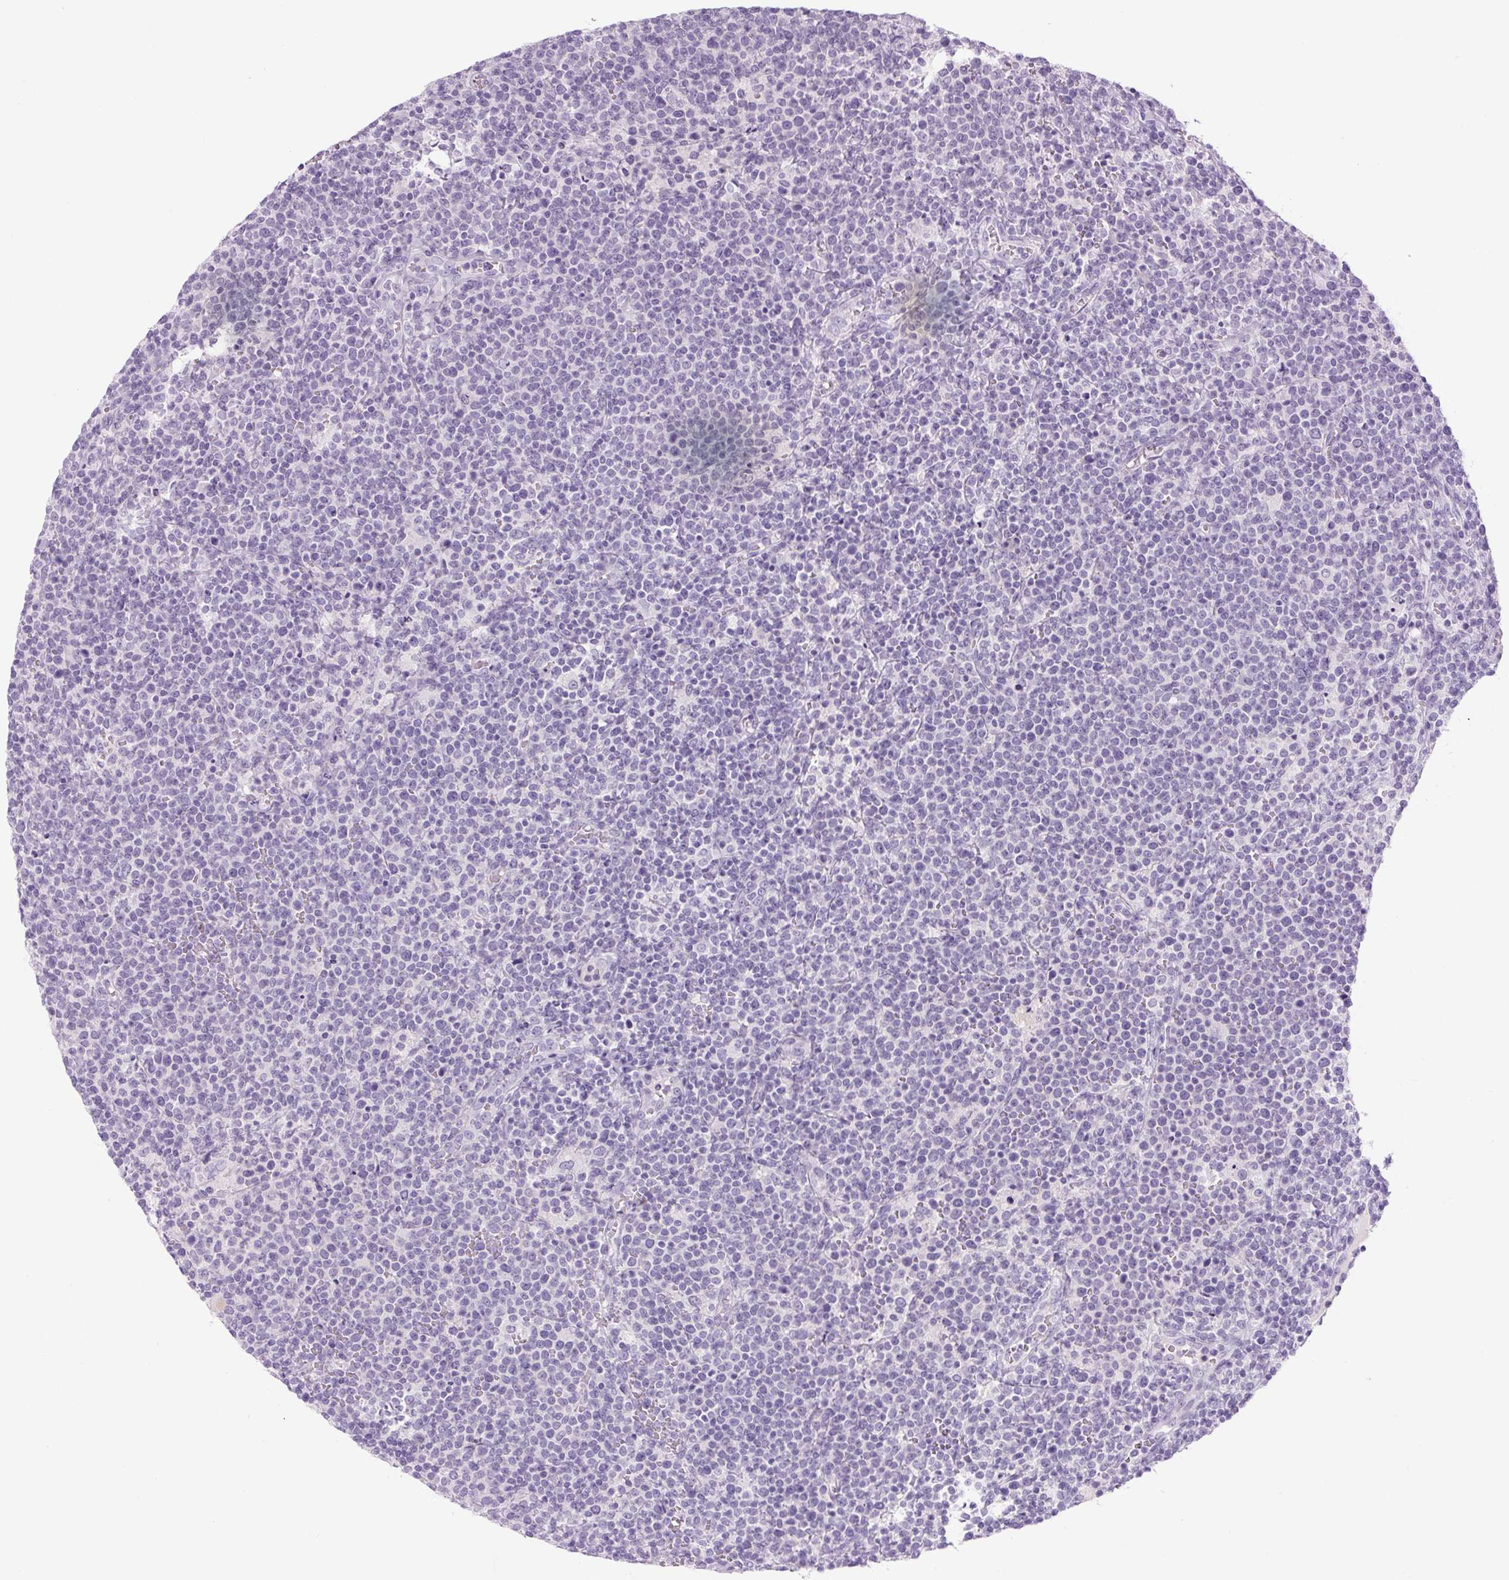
{"staining": {"intensity": "negative", "quantity": "none", "location": "none"}, "tissue": "lymphoma", "cell_type": "Tumor cells", "image_type": "cancer", "snomed": [{"axis": "morphology", "description": "Malignant lymphoma, non-Hodgkin's type, High grade"}, {"axis": "topography", "description": "Lymph node"}], "caption": "DAB immunohistochemical staining of lymphoma exhibits no significant expression in tumor cells. (DAB IHC visualized using brightfield microscopy, high magnification).", "gene": "COL9A2", "patient": {"sex": "male", "age": 61}}